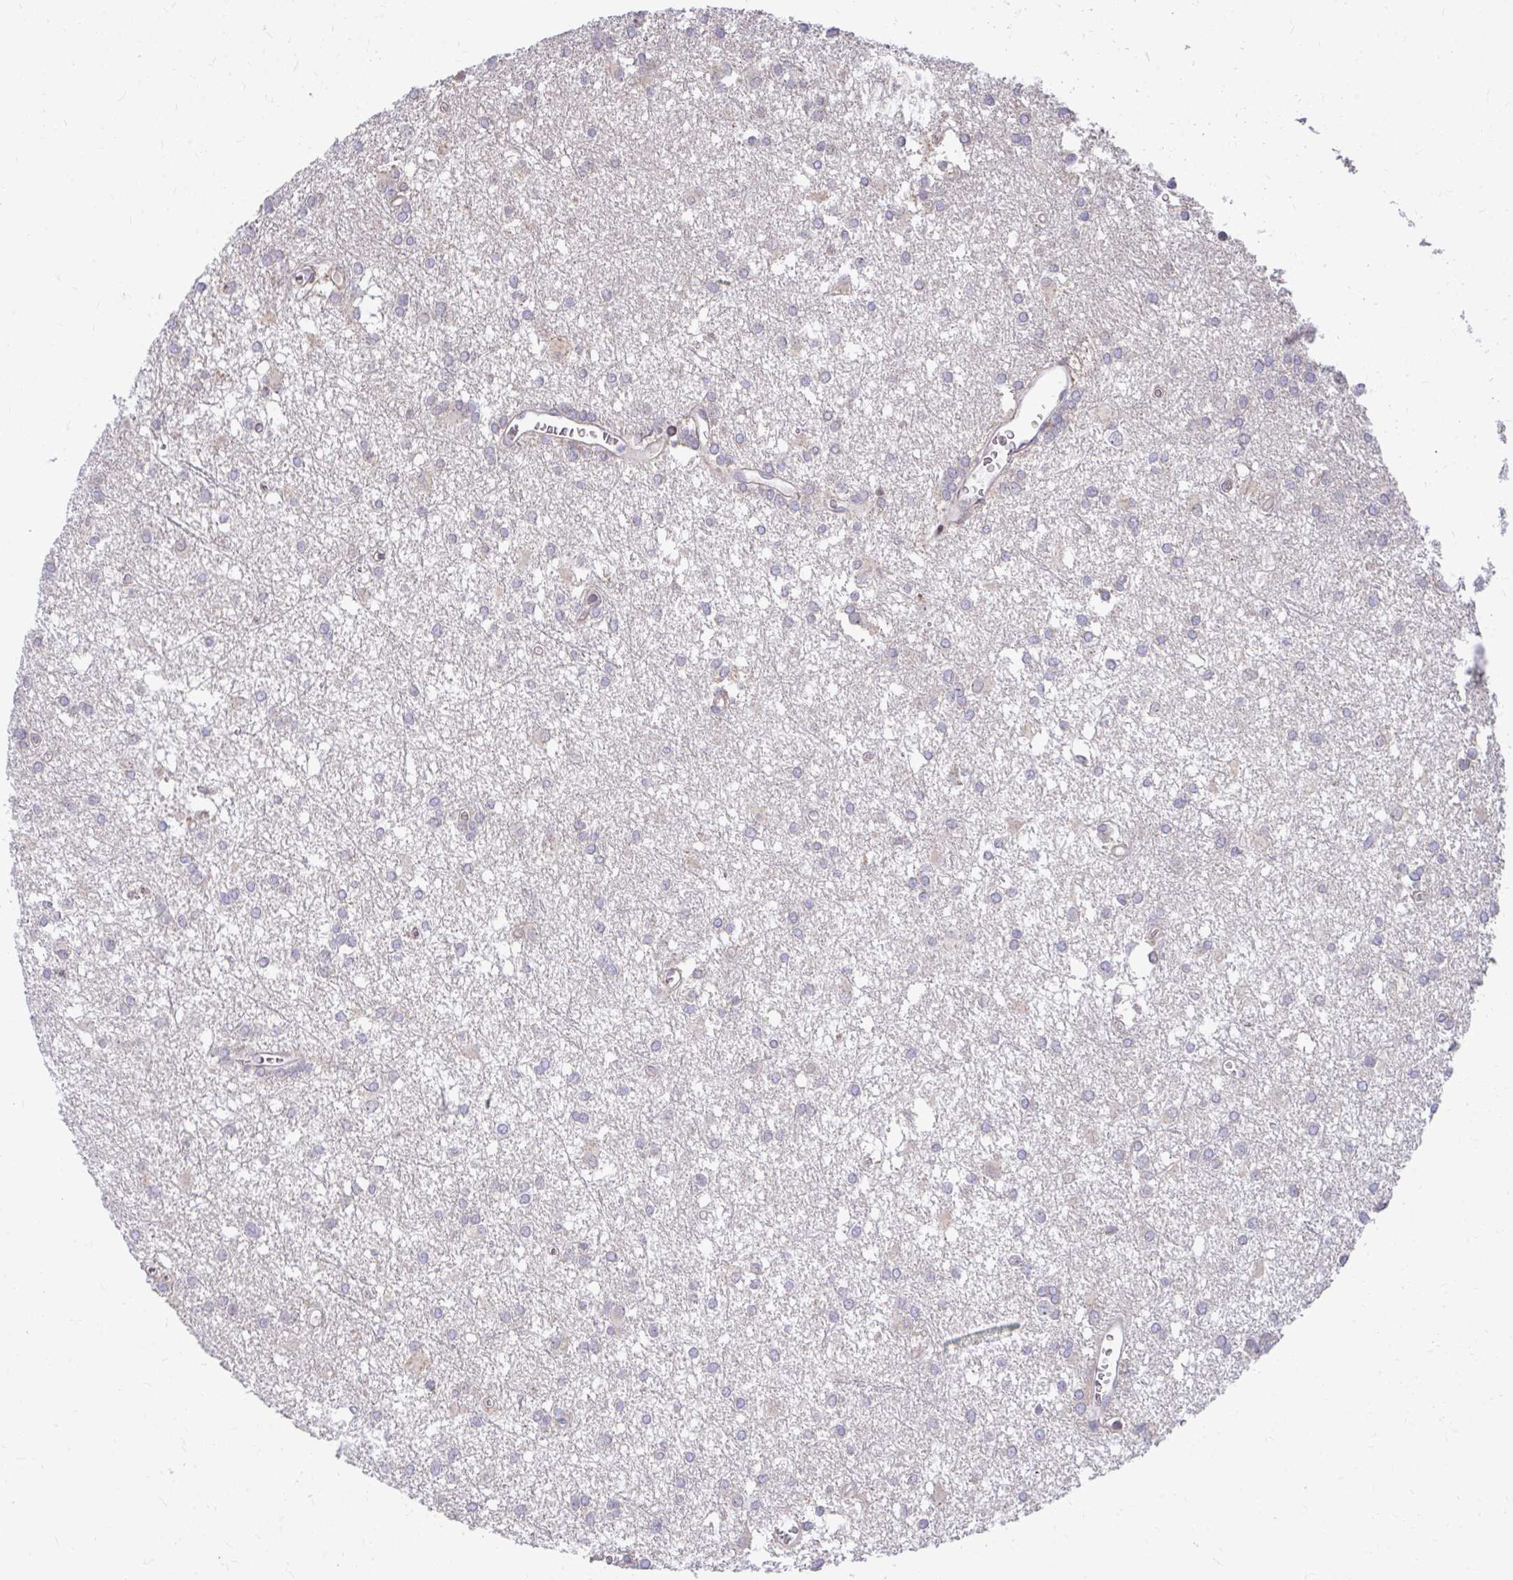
{"staining": {"intensity": "negative", "quantity": "none", "location": "none"}, "tissue": "glioma", "cell_type": "Tumor cells", "image_type": "cancer", "snomed": [{"axis": "morphology", "description": "Glioma, malignant, High grade"}, {"axis": "topography", "description": "Brain"}], "caption": "Tumor cells show no significant protein positivity in malignant high-grade glioma. (Stains: DAB (3,3'-diaminobenzidine) immunohistochemistry (IHC) with hematoxylin counter stain, Microscopy: brightfield microscopy at high magnification).", "gene": "ZNF778", "patient": {"sex": "male", "age": 48}}